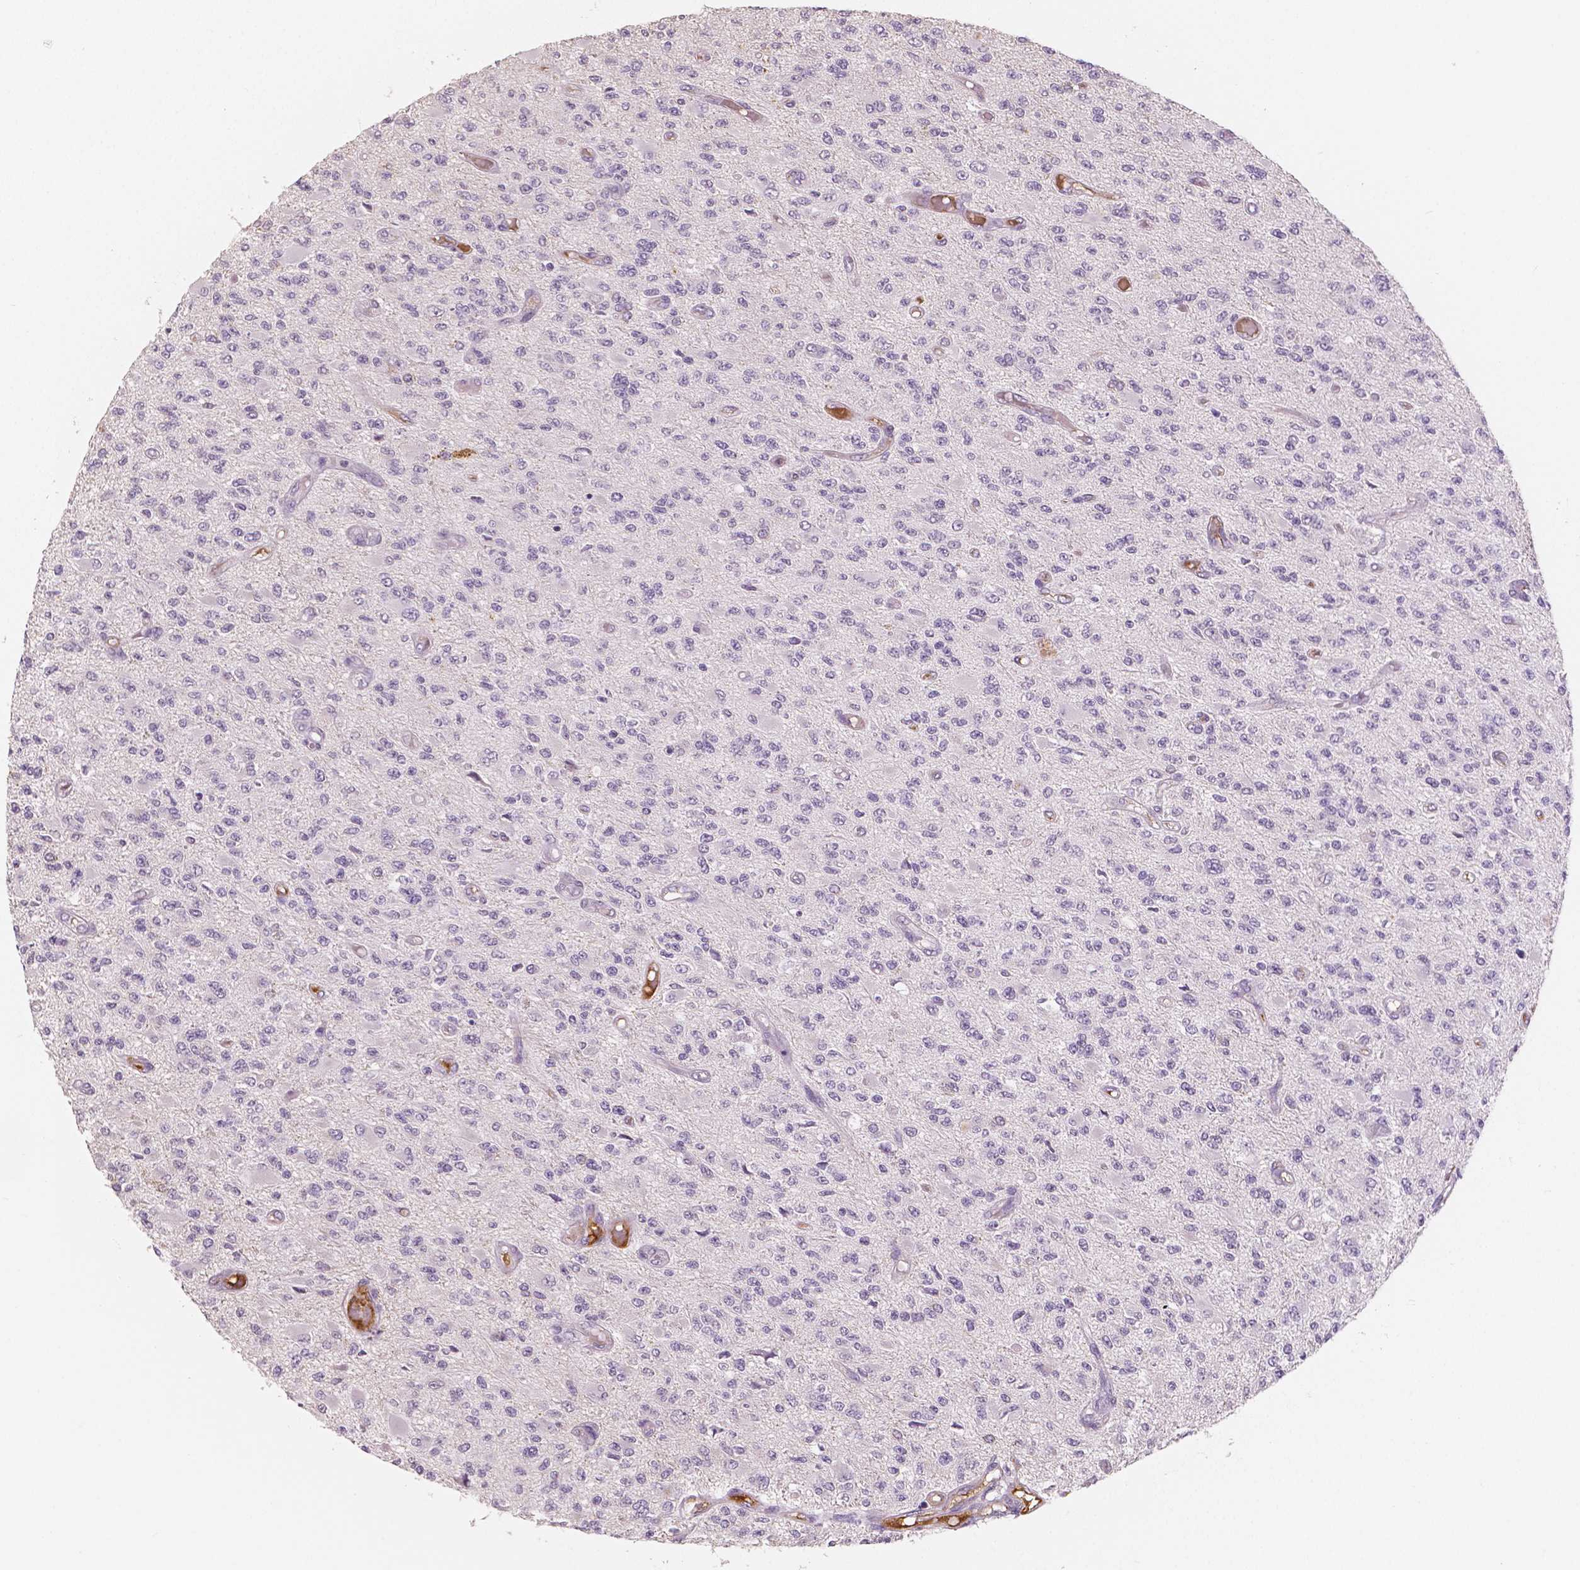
{"staining": {"intensity": "negative", "quantity": "none", "location": "none"}, "tissue": "glioma", "cell_type": "Tumor cells", "image_type": "cancer", "snomed": [{"axis": "morphology", "description": "Glioma, malignant, High grade"}, {"axis": "topography", "description": "Brain"}], "caption": "Malignant high-grade glioma was stained to show a protein in brown. There is no significant expression in tumor cells. (Stains: DAB (3,3'-diaminobenzidine) immunohistochemistry with hematoxylin counter stain, Microscopy: brightfield microscopy at high magnification).", "gene": "APOA4", "patient": {"sex": "female", "age": 63}}